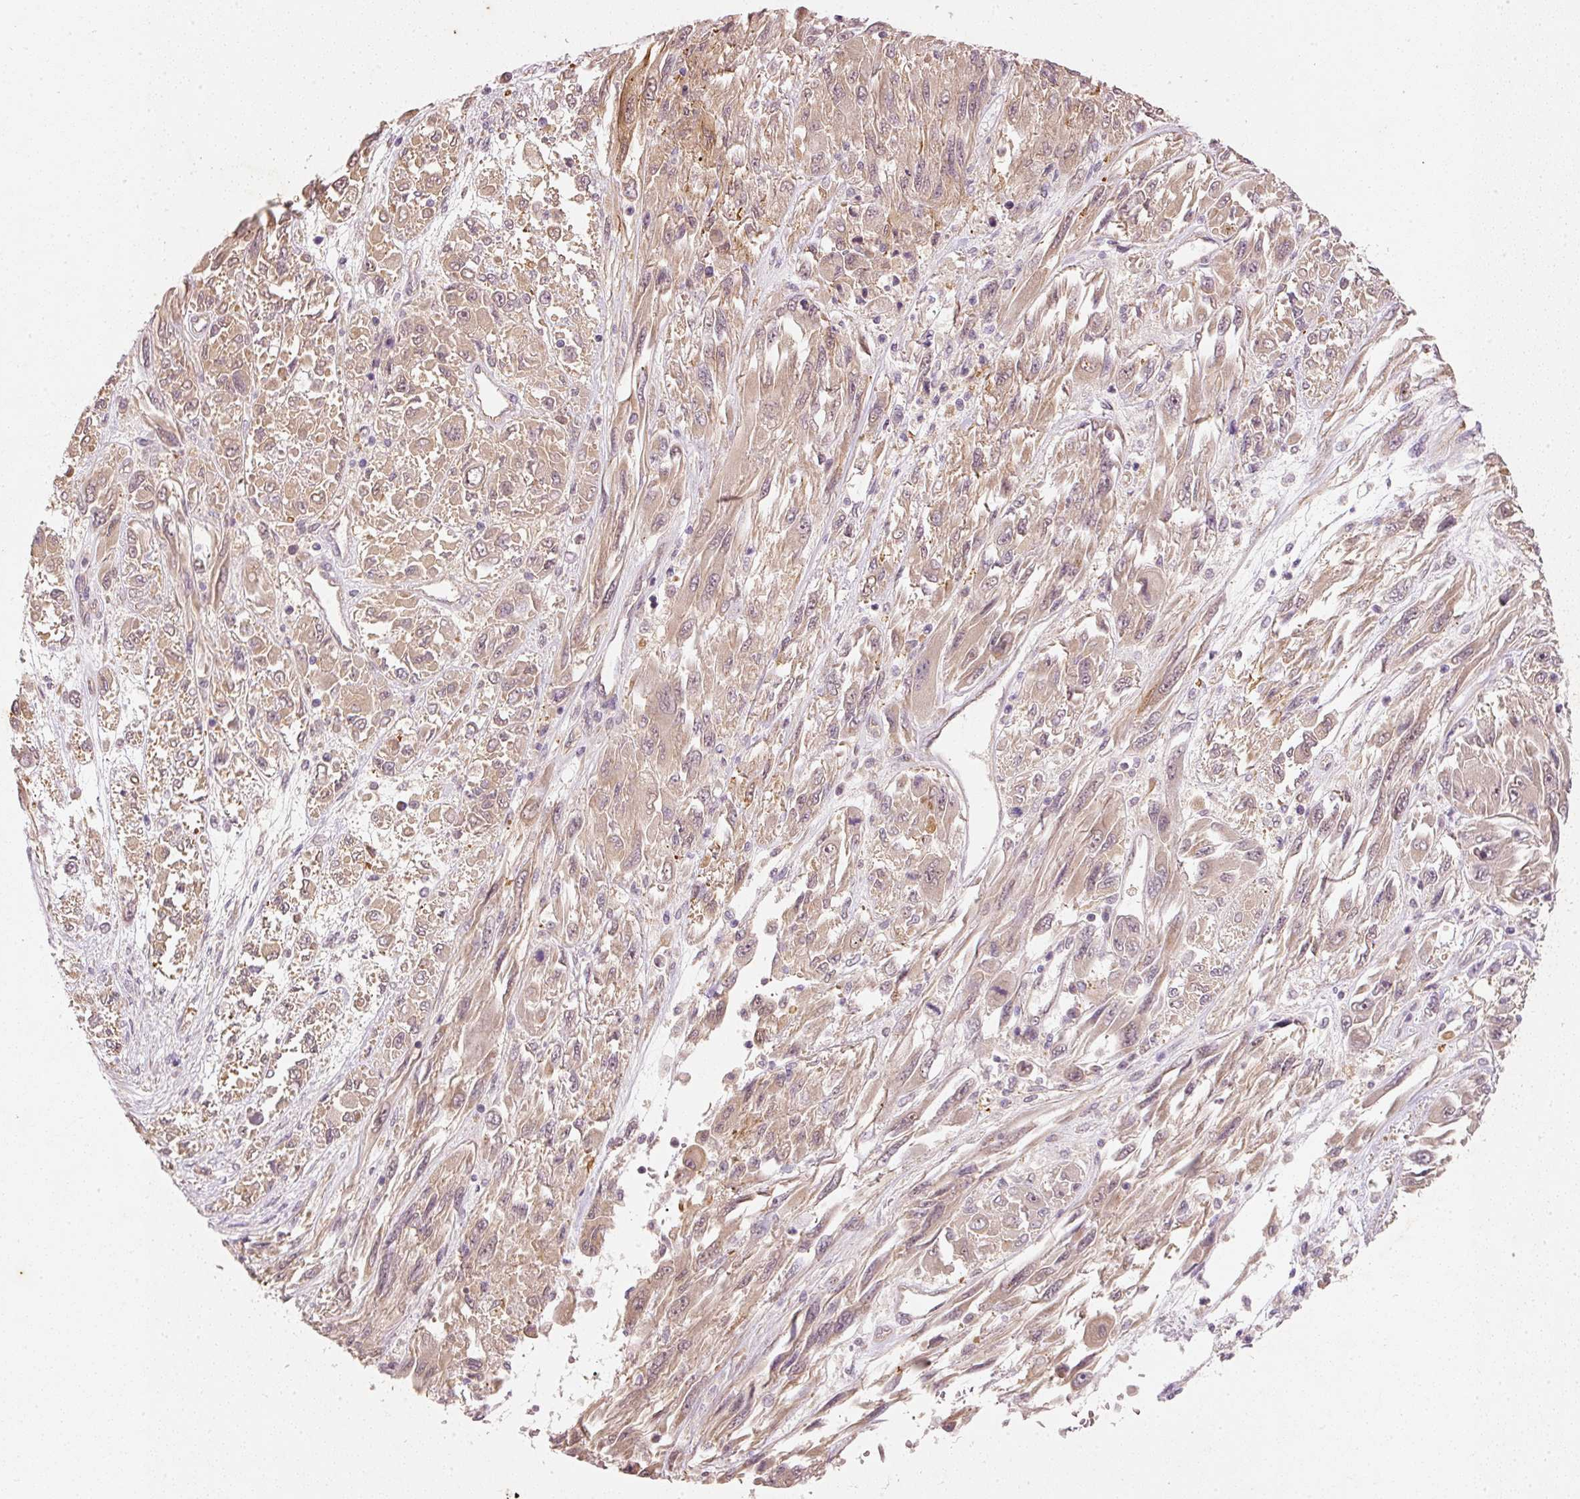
{"staining": {"intensity": "weak", "quantity": ">75%", "location": "cytoplasmic/membranous"}, "tissue": "melanoma", "cell_type": "Tumor cells", "image_type": "cancer", "snomed": [{"axis": "morphology", "description": "Malignant melanoma, NOS"}, {"axis": "topography", "description": "Skin"}], "caption": "Melanoma tissue demonstrates weak cytoplasmic/membranous expression in approximately >75% of tumor cells", "gene": "RGL2", "patient": {"sex": "female", "age": 91}}